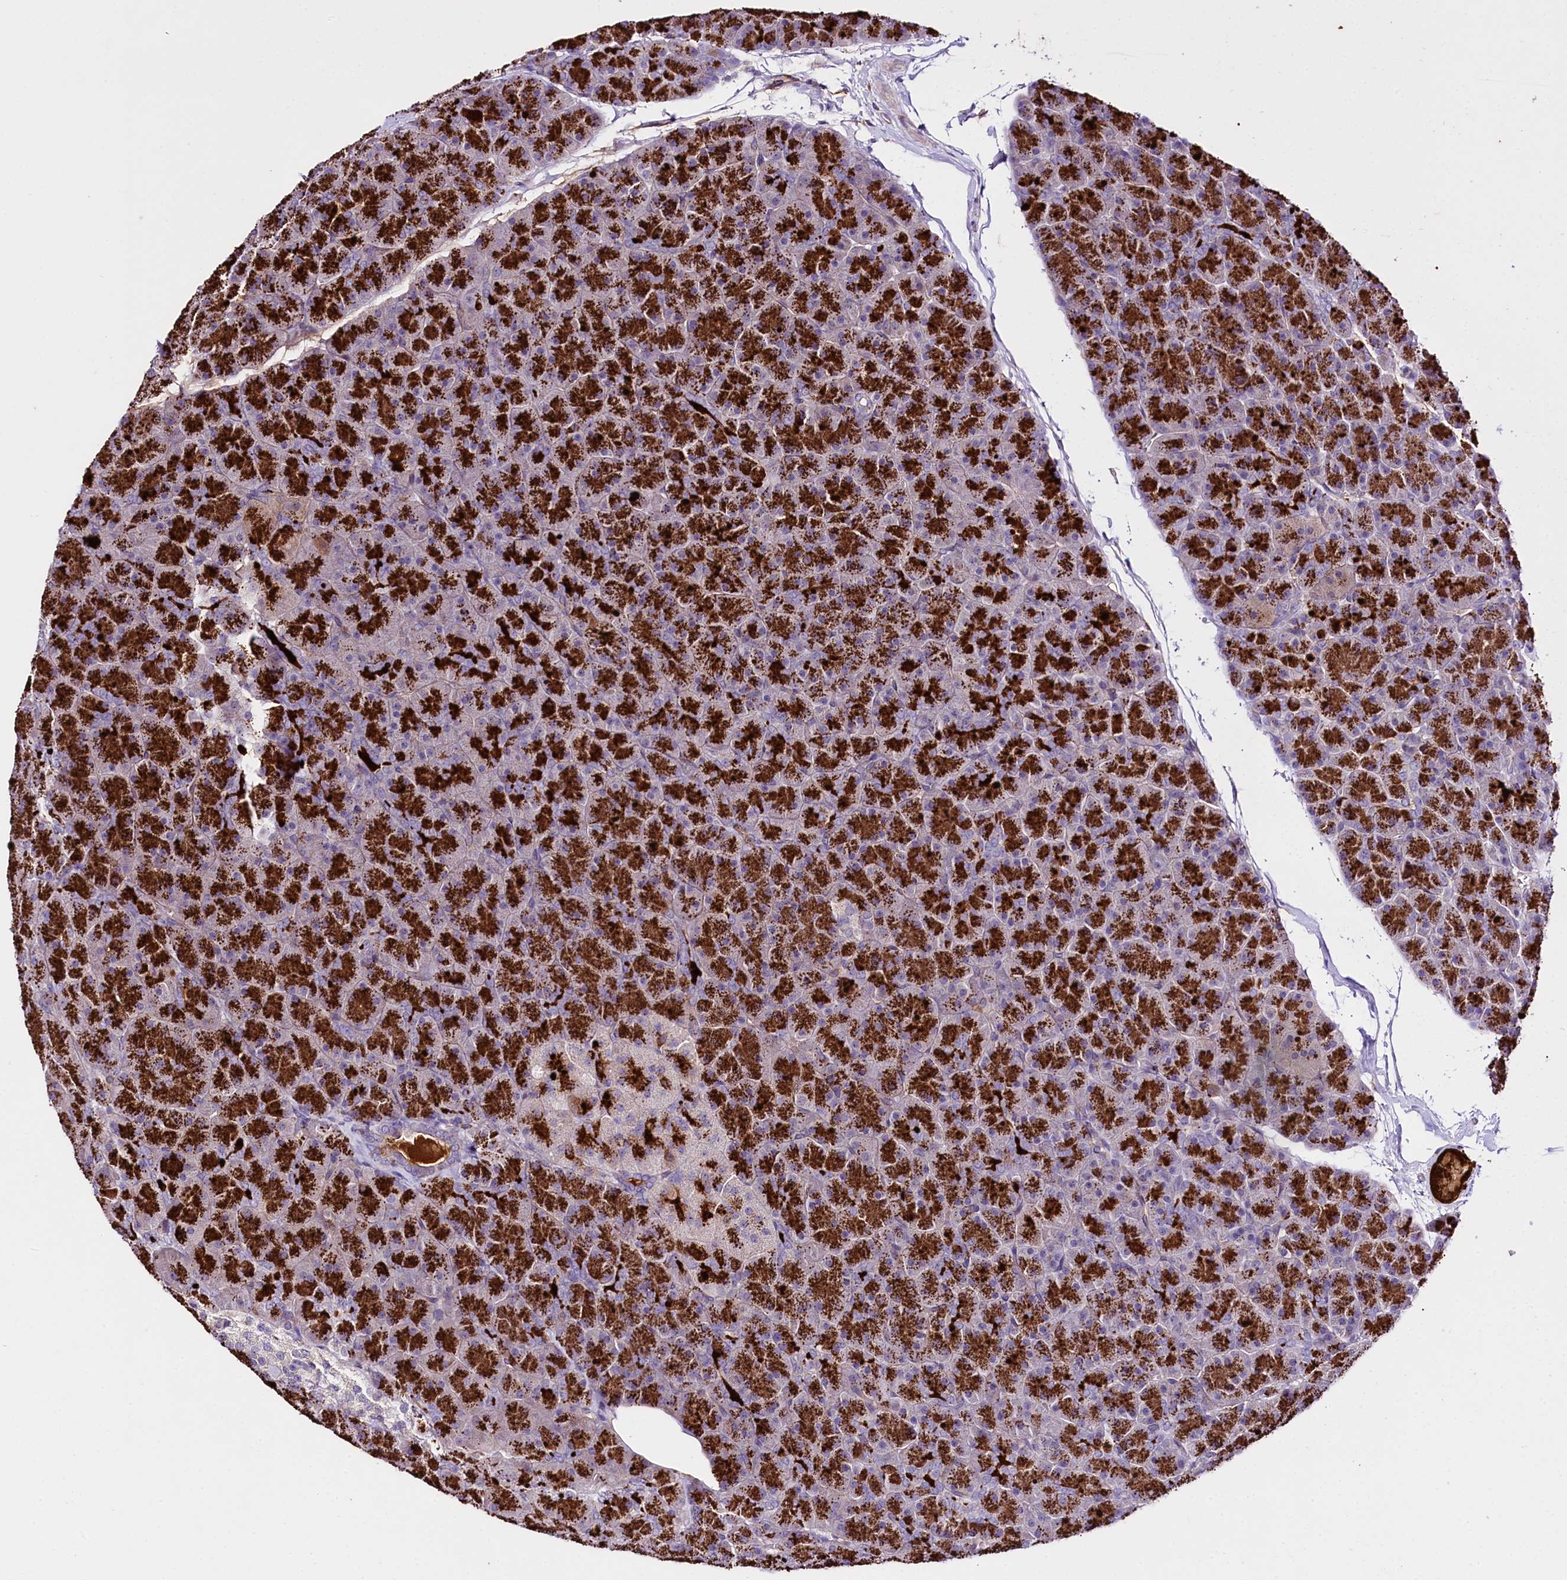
{"staining": {"intensity": "strong", "quantity": ">75%", "location": "cytoplasmic/membranous"}, "tissue": "pancreas", "cell_type": "Exocrine glandular cells", "image_type": "normal", "snomed": [{"axis": "morphology", "description": "Normal tissue, NOS"}, {"axis": "topography", "description": "Pancreas"}], "caption": "Normal pancreas demonstrates strong cytoplasmic/membranous positivity in about >75% of exocrine glandular cells.", "gene": "SLC7A1", "patient": {"sex": "male", "age": 36}}